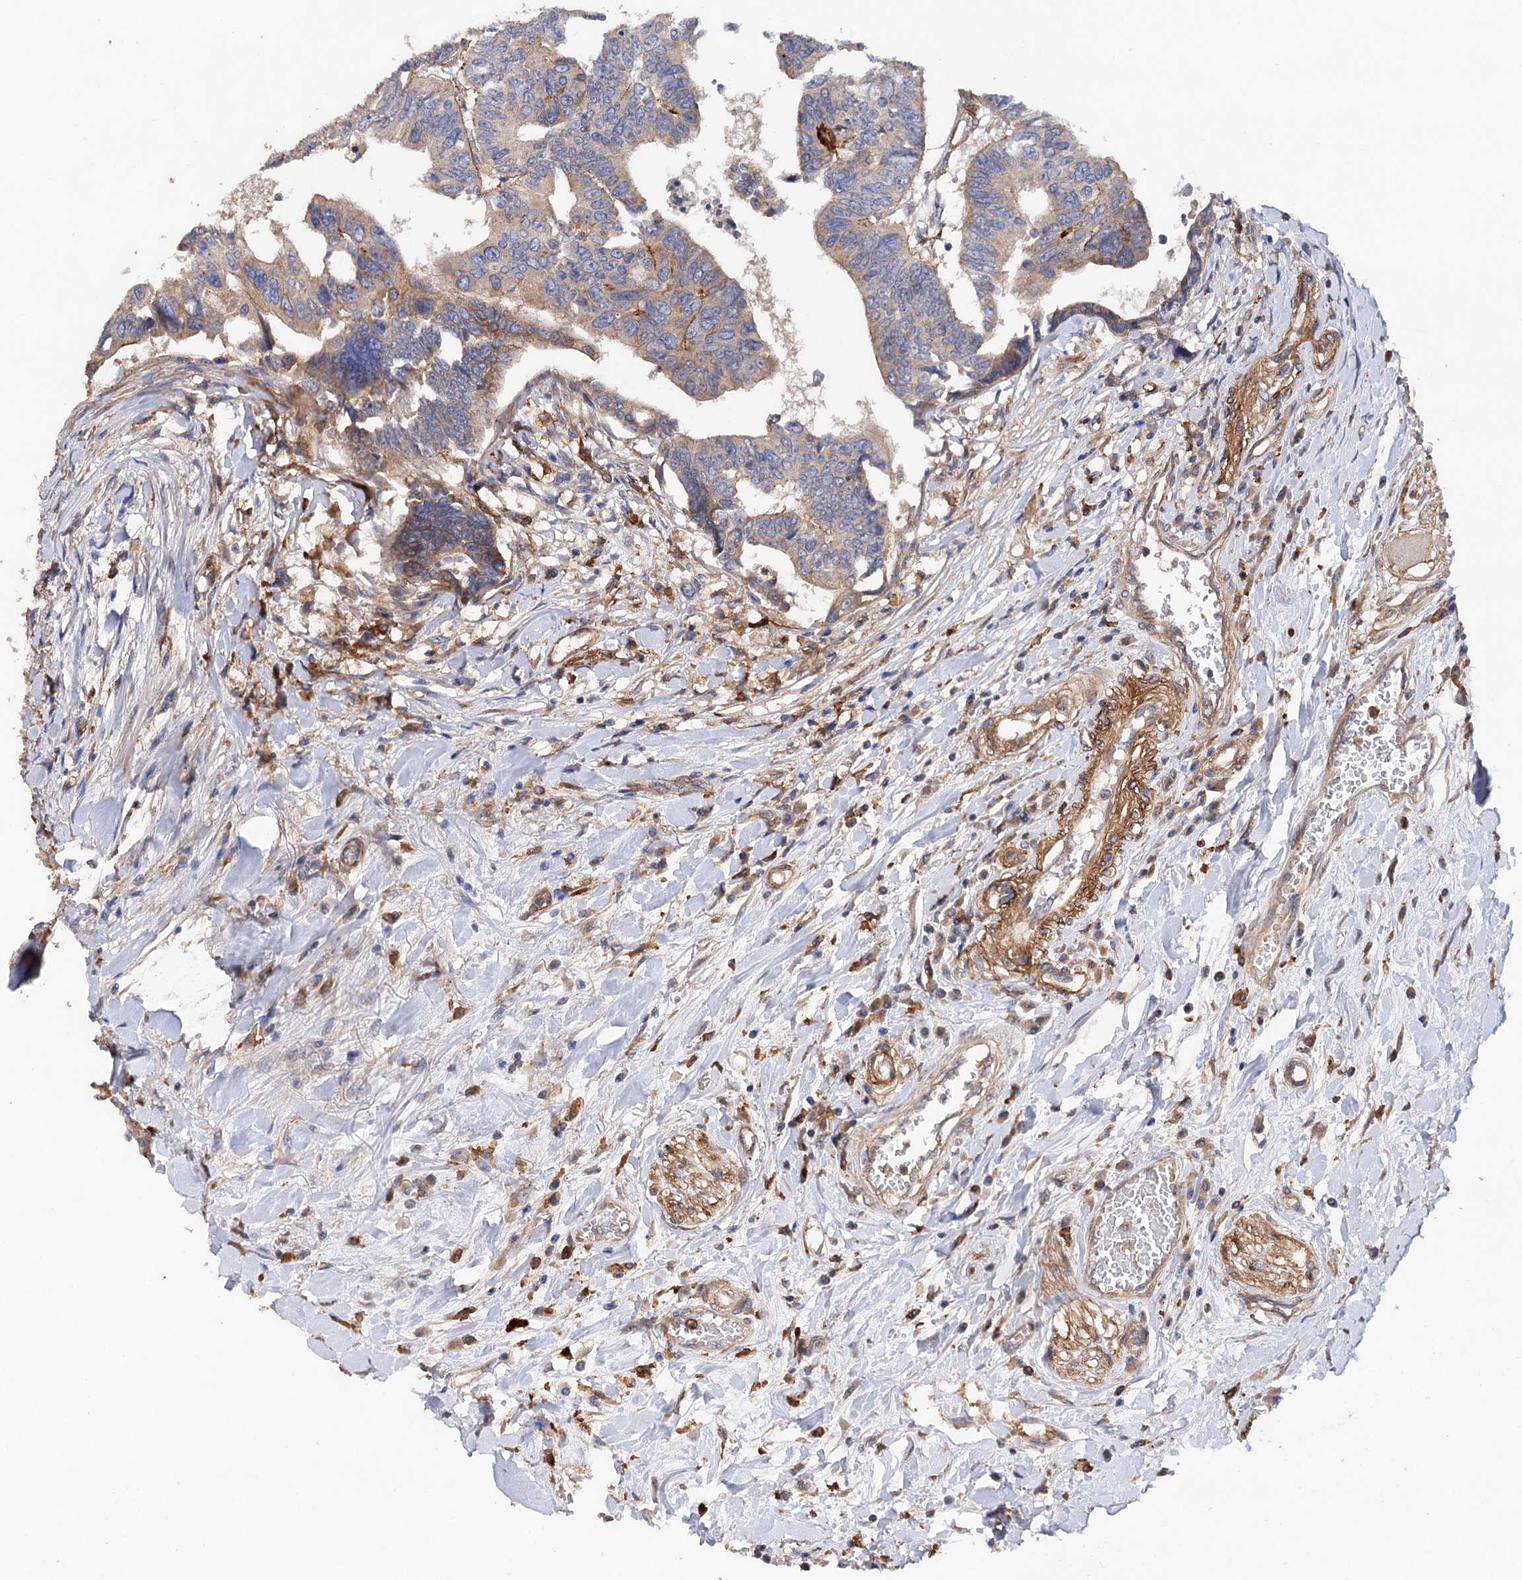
{"staining": {"intensity": "negative", "quantity": "none", "location": "none"}, "tissue": "colorectal cancer", "cell_type": "Tumor cells", "image_type": "cancer", "snomed": [{"axis": "morphology", "description": "Adenocarcinoma, NOS"}, {"axis": "topography", "description": "Rectum"}], "caption": "Histopathology image shows no significant protein staining in tumor cells of colorectal adenocarcinoma.", "gene": "CSAD", "patient": {"sex": "female", "age": 65}}